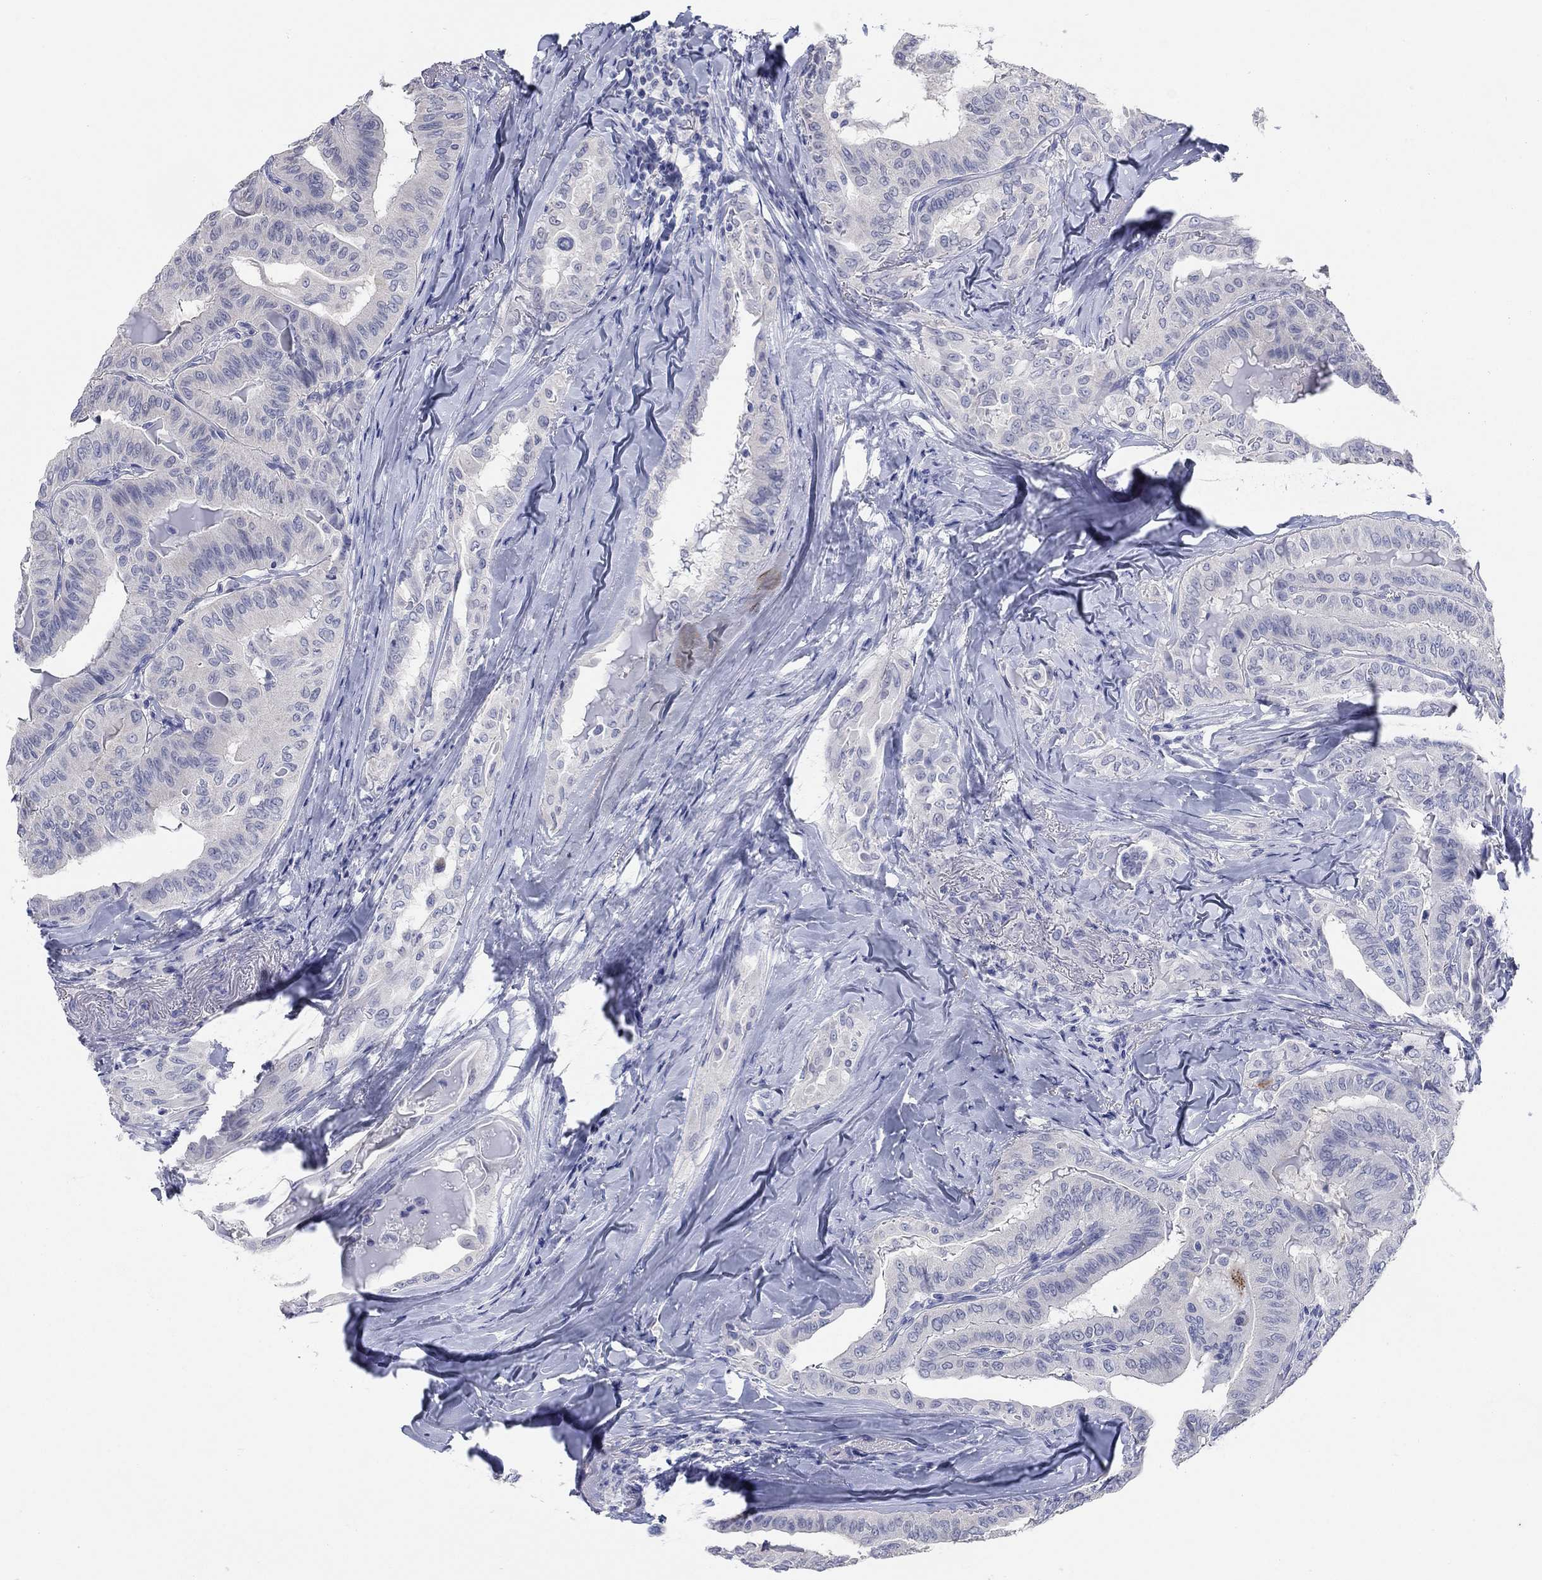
{"staining": {"intensity": "negative", "quantity": "none", "location": "none"}, "tissue": "thyroid cancer", "cell_type": "Tumor cells", "image_type": "cancer", "snomed": [{"axis": "morphology", "description": "Papillary adenocarcinoma, NOS"}, {"axis": "topography", "description": "Thyroid gland"}], "caption": "Tumor cells are negative for protein expression in human thyroid cancer (papillary adenocarcinoma).", "gene": "ATP6V1G2", "patient": {"sex": "female", "age": 68}}